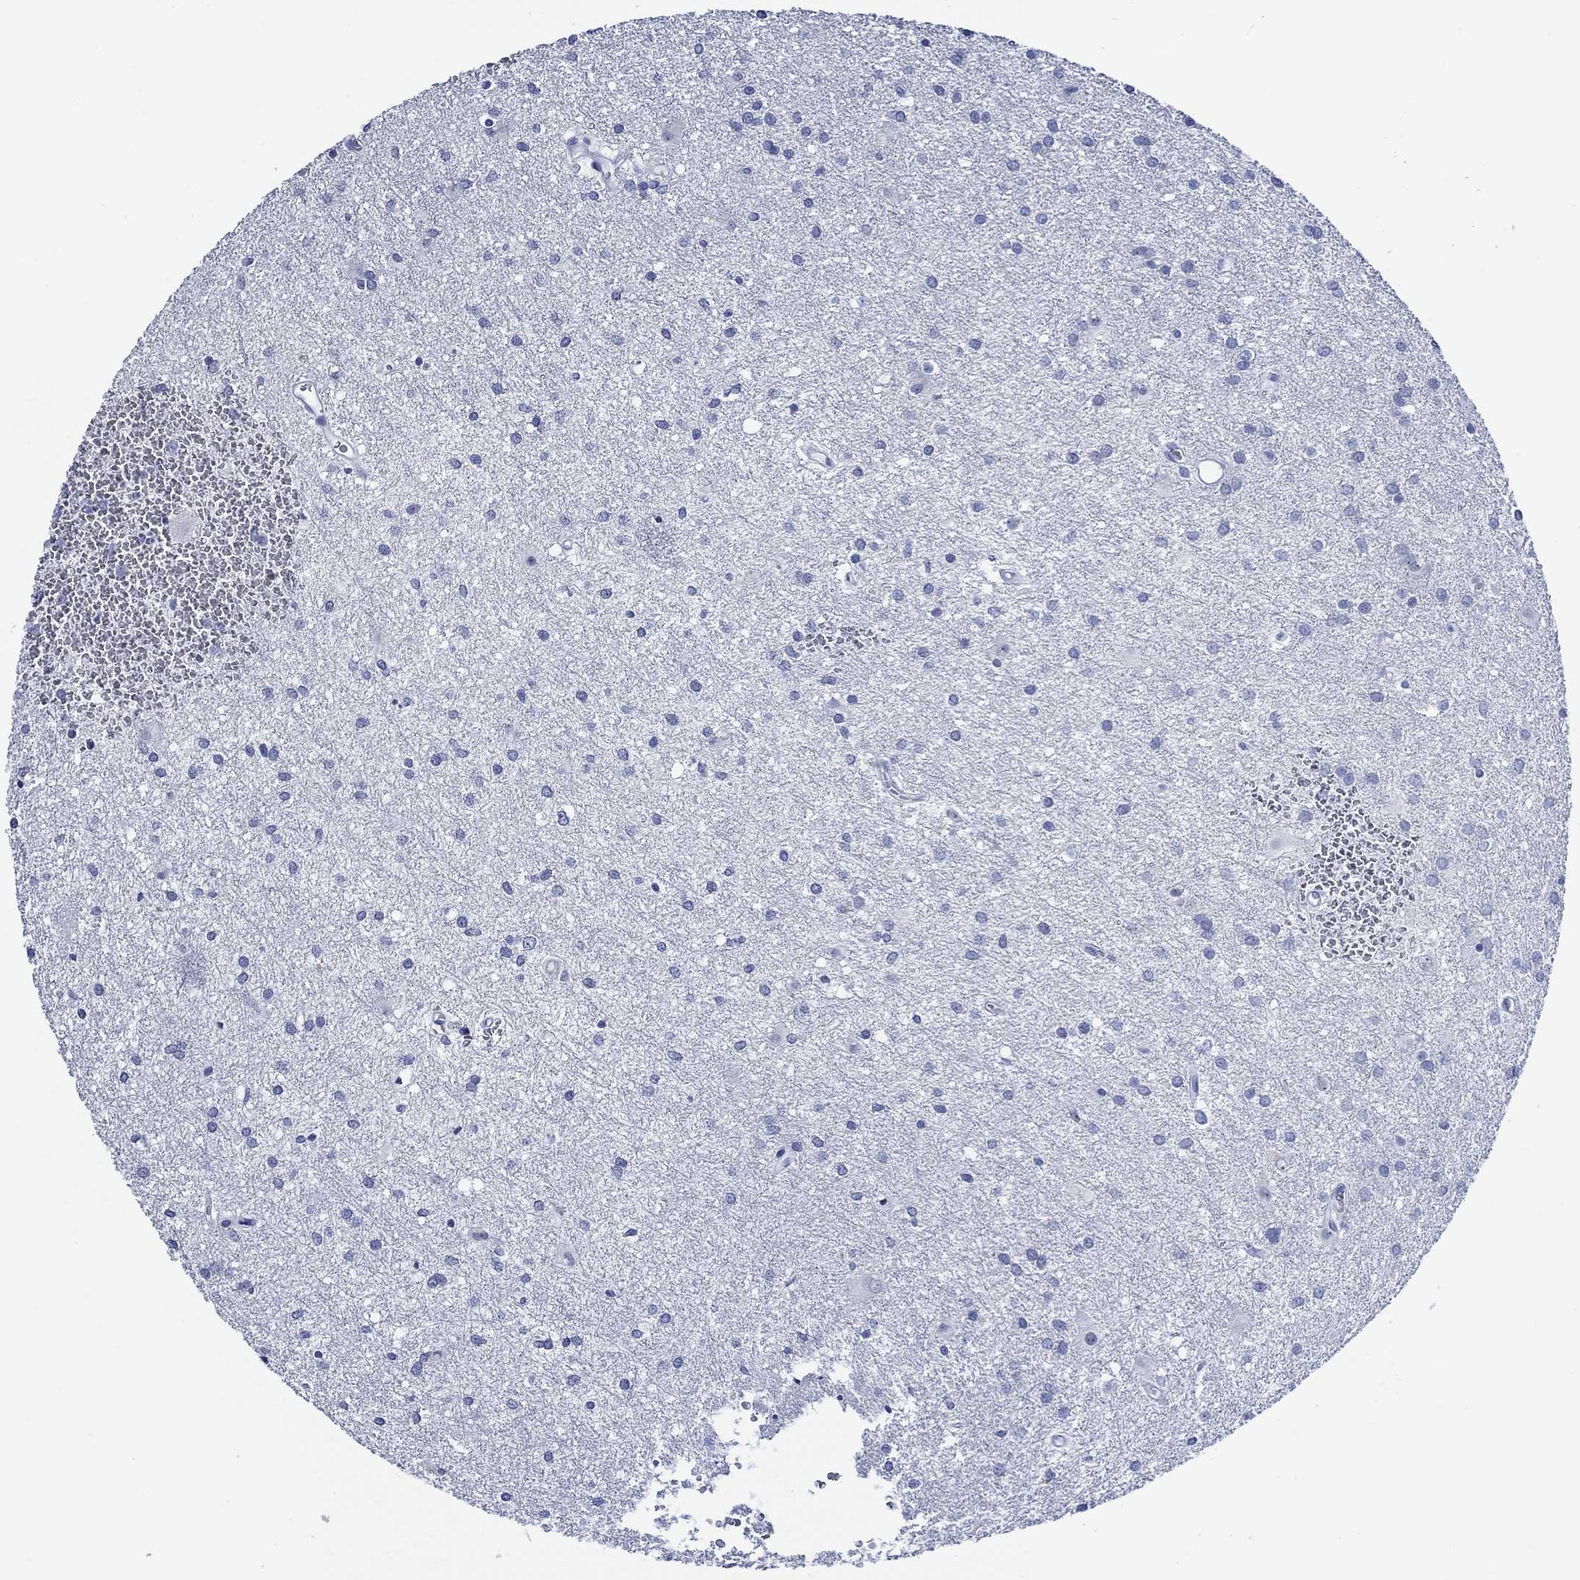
{"staining": {"intensity": "negative", "quantity": "none", "location": "none"}, "tissue": "glioma", "cell_type": "Tumor cells", "image_type": "cancer", "snomed": [{"axis": "morphology", "description": "Glioma, malignant, Low grade"}, {"axis": "topography", "description": "Brain"}], "caption": "The image shows no significant positivity in tumor cells of glioma.", "gene": "WDR62", "patient": {"sex": "male", "age": 58}}